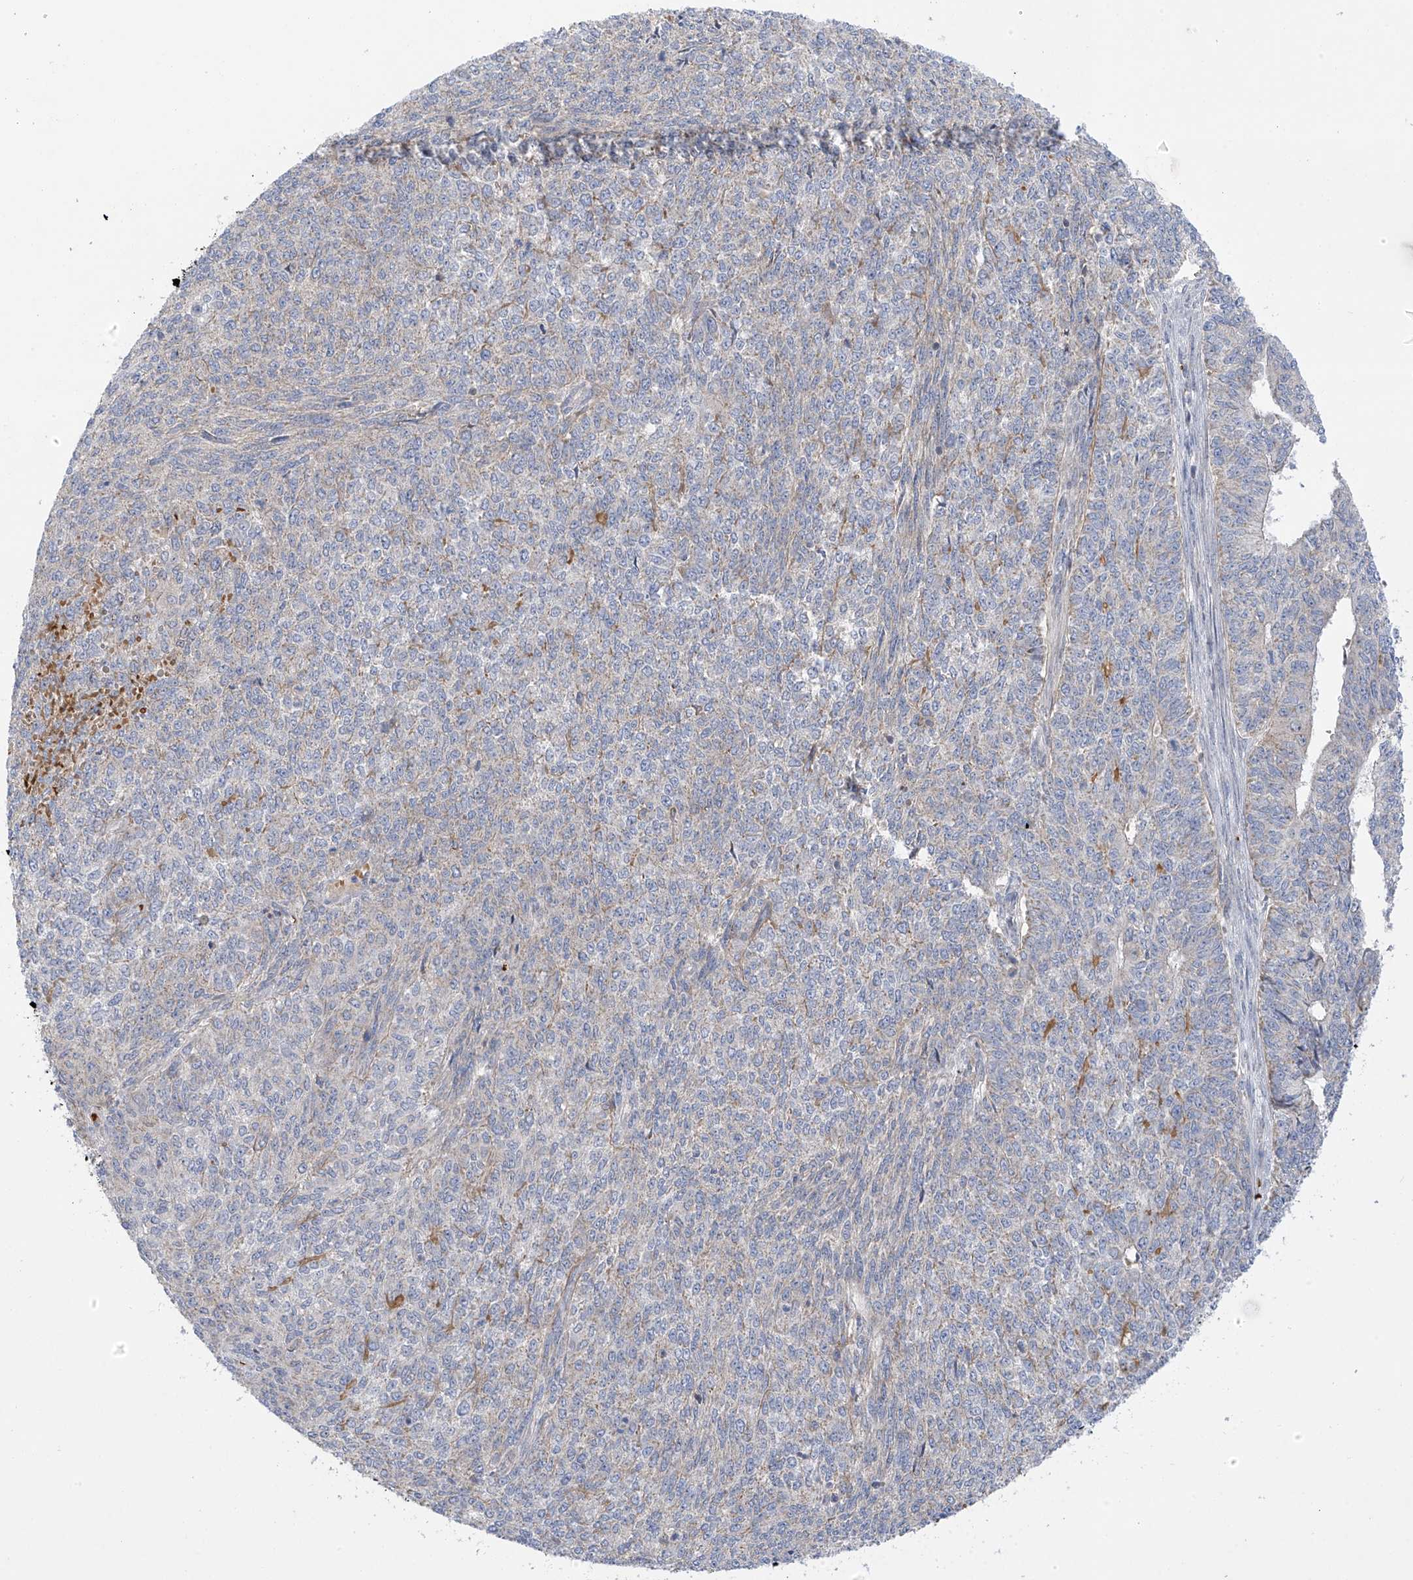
{"staining": {"intensity": "negative", "quantity": "none", "location": "none"}, "tissue": "endometrial cancer", "cell_type": "Tumor cells", "image_type": "cancer", "snomed": [{"axis": "morphology", "description": "Adenocarcinoma, NOS"}, {"axis": "topography", "description": "Endometrium"}], "caption": "Endometrial cancer (adenocarcinoma) stained for a protein using IHC displays no expression tumor cells.", "gene": "METTL18", "patient": {"sex": "female", "age": 32}}